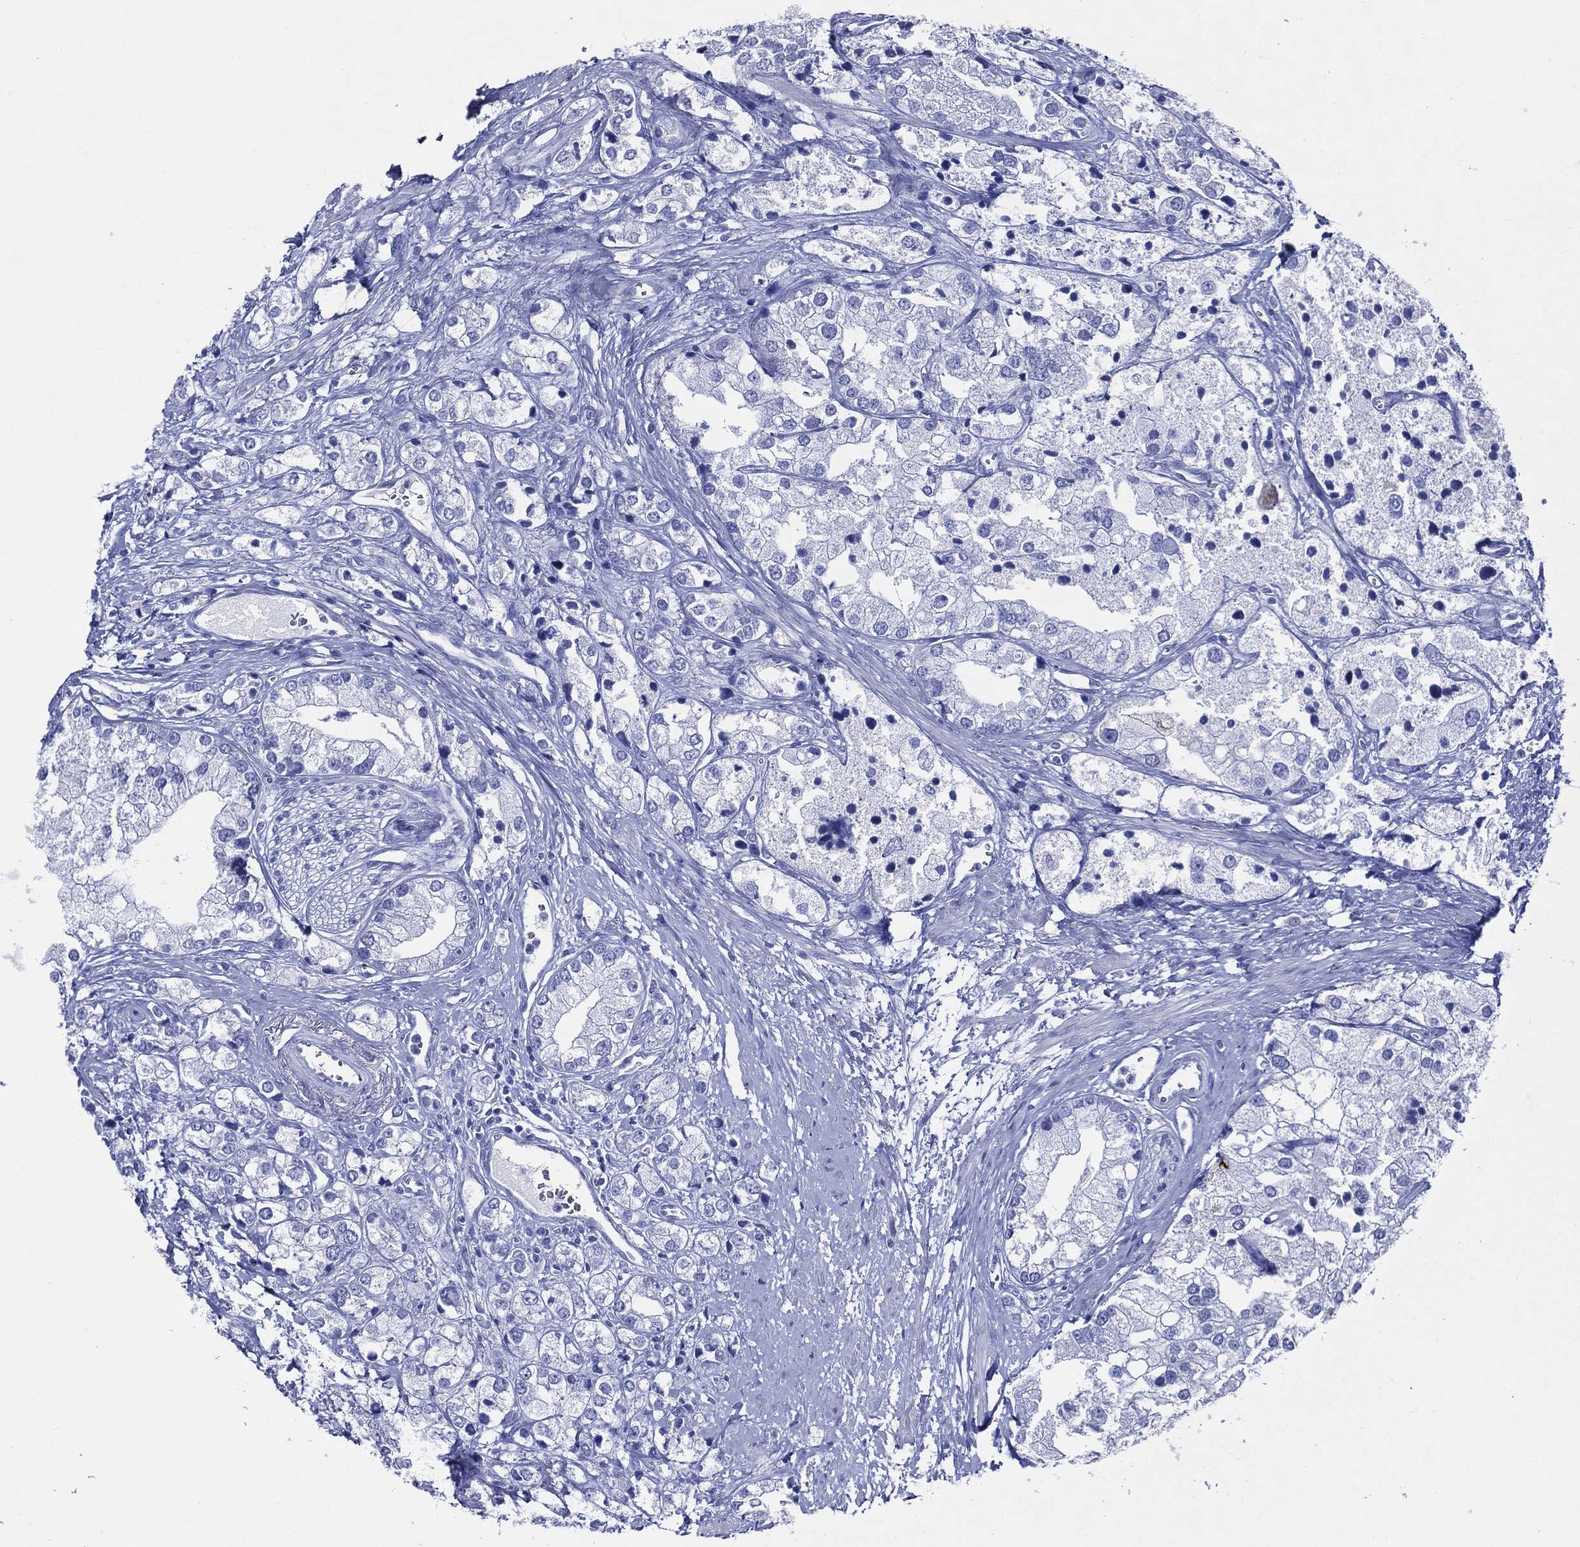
{"staining": {"intensity": "negative", "quantity": "none", "location": "none"}, "tissue": "prostate cancer", "cell_type": "Tumor cells", "image_type": "cancer", "snomed": [{"axis": "morphology", "description": "Adenocarcinoma, NOS"}, {"axis": "topography", "description": "Prostate and seminal vesicle, NOS"}, {"axis": "topography", "description": "Prostate"}], "caption": "Immunohistochemistry of human adenocarcinoma (prostate) shows no expression in tumor cells.", "gene": "ACE2", "patient": {"sex": "male", "age": 79}}